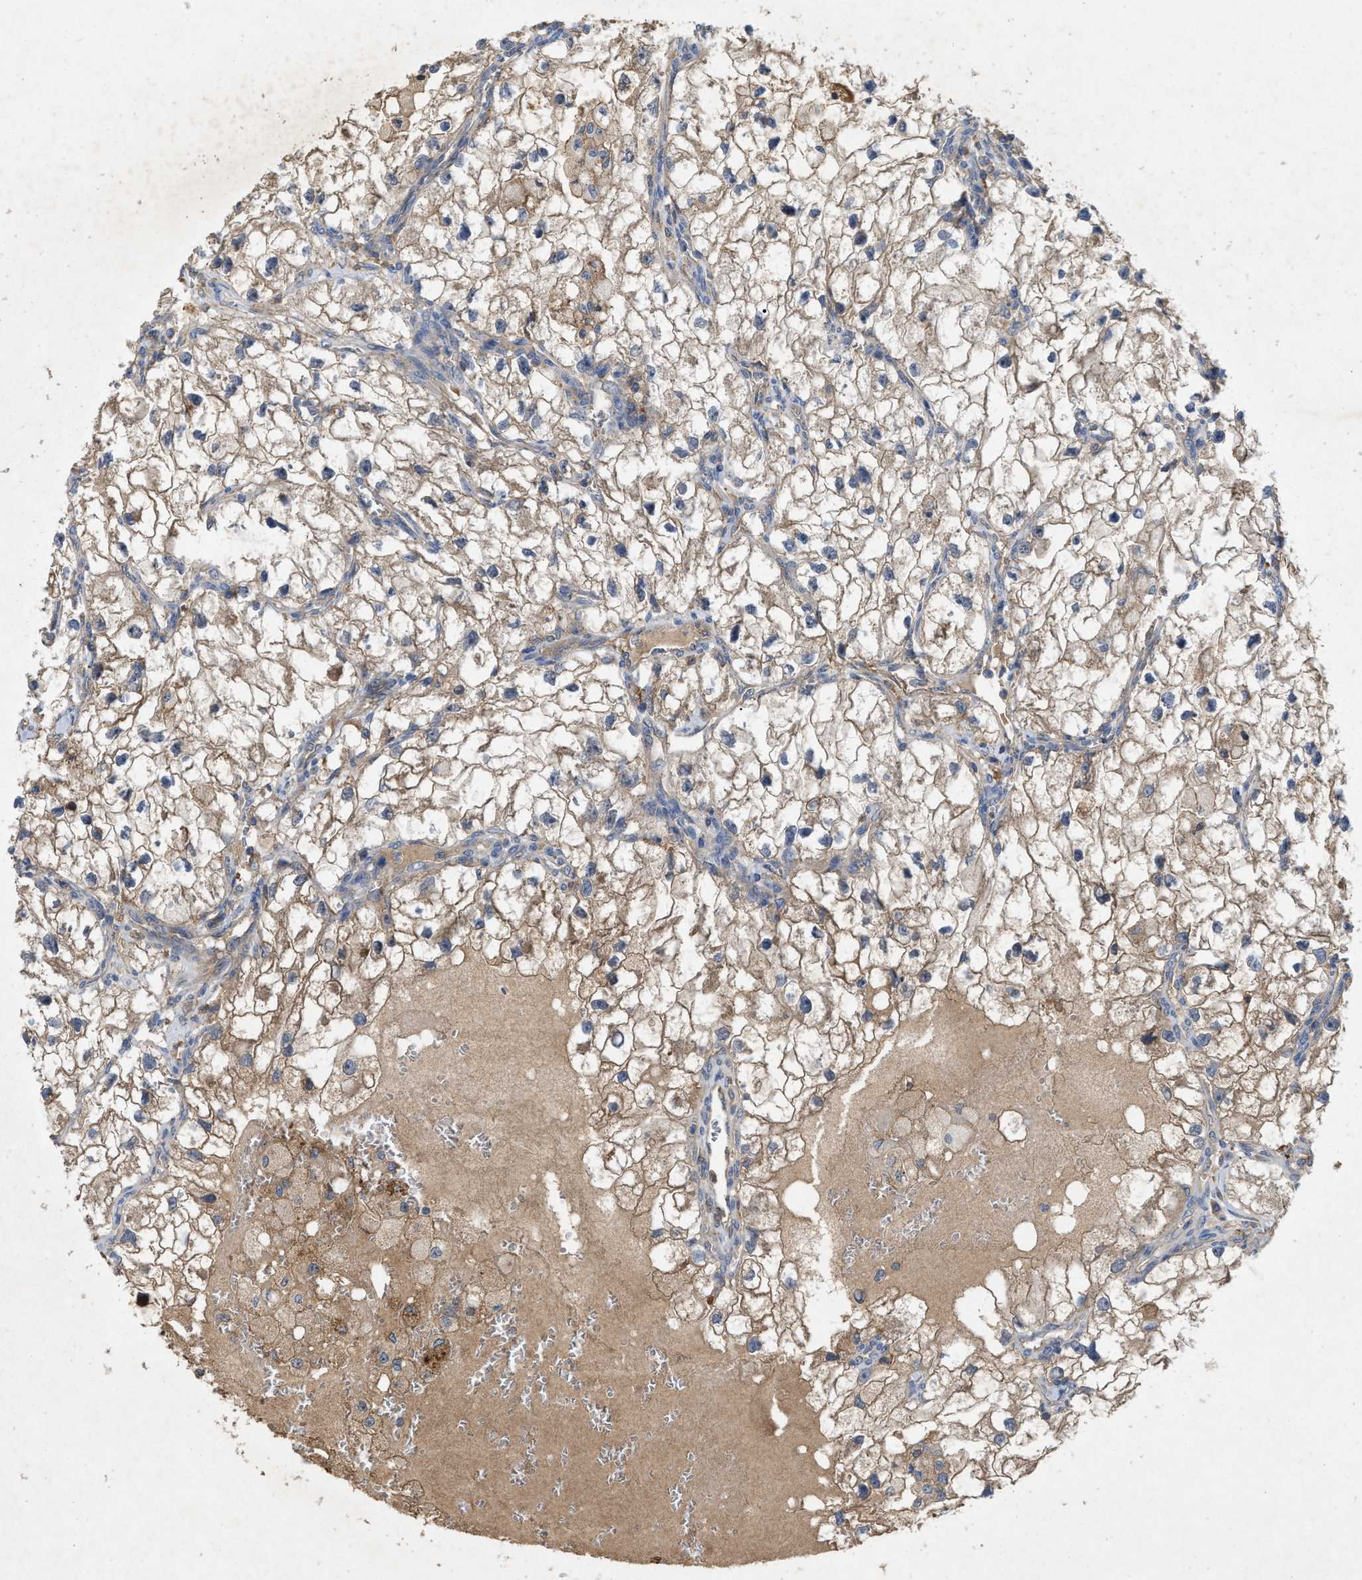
{"staining": {"intensity": "weak", "quantity": ">75%", "location": "cytoplasmic/membranous"}, "tissue": "renal cancer", "cell_type": "Tumor cells", "image_type": "cancer", "snomed": [{"axis": "morphology", "description": "Adenocarcinoma, NOS"}, {"axis": "topography", "description": "Kidney"}], "caption": "Protein expression analysis of renal cancer (adenocarcinoma) displays weak cytoplasmic/membranous expression in about >75% of tumor cells.", "gene": "LPAR2", "patient": {"sex": "female", "age": 70}}